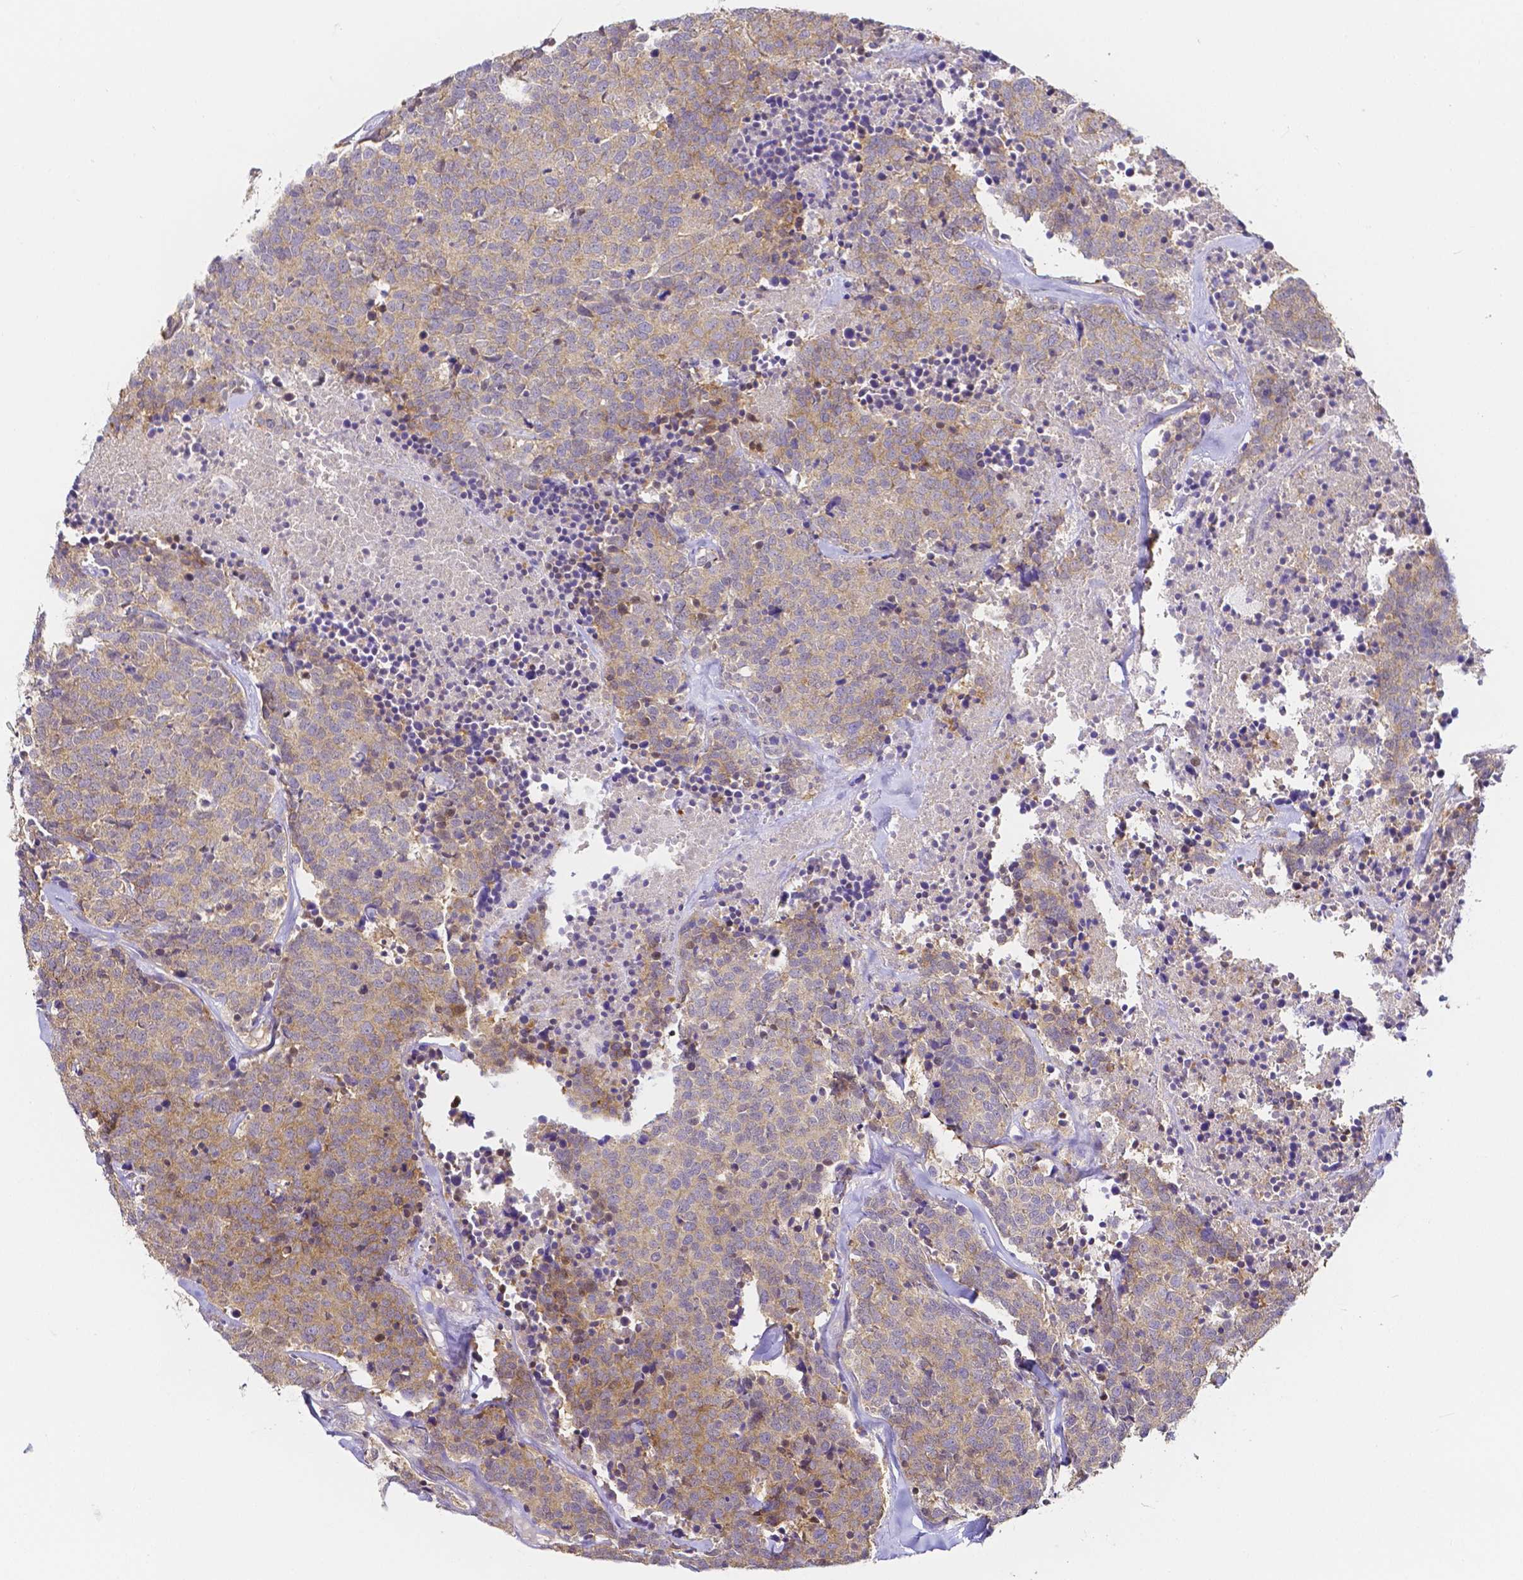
{"staining": {"intensity": "weak", "quantity": ">75%", "location": "cytoplasmic/membranous"}, "tissue": "carcinoid", "cell_type": "Tumor cells", "image_type": "cancer", "snomed": [{"axis": "morphology", "description": "Carcinoid, malignant, NOS"}, {"axis": "topography", "description": "Skin"}], "caption": "A histopathology image of human carcinoid stained for a protein reveals weak cytoplasmic/membranous brown staining in tumor cells. (IHC, brightfield microscopy, high magnification).", "gene": "PKP3", "patient": {"sex": "female", "age": 79}}